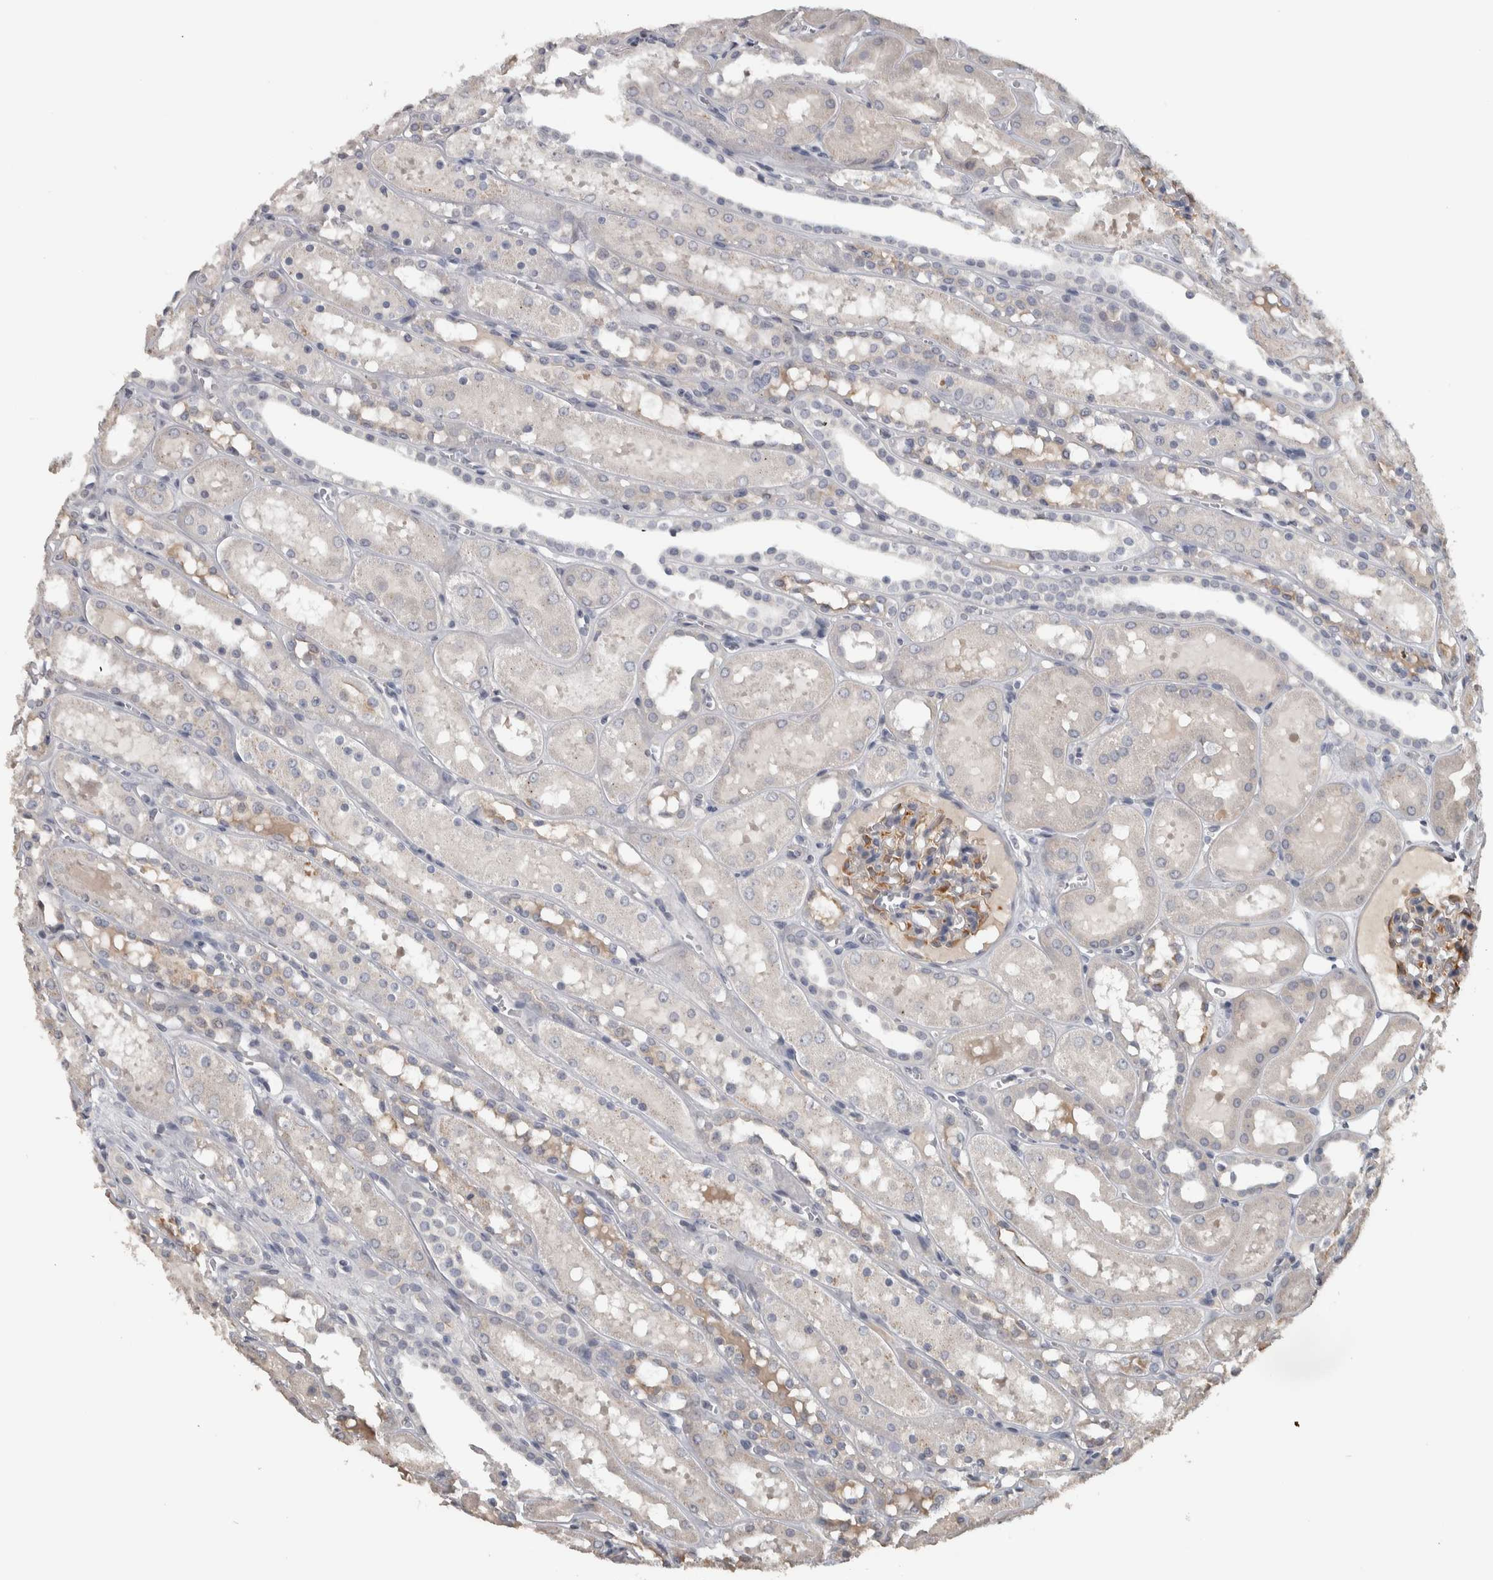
{"staining": {"intensity": "moderate", "quantity": "<25%", "location": "cytoplasmic/membranous"}, "tissue": "kidney", "cell_type": "Cells in glomeruli", "image_type": "normal", "snomed": [{"axis": "morphology", "description": "Normal tissue, NOS"}, {"axis": "topography", "description": "Kidney"}, {"axis": "topography", "description": "Urinary bladder"}], "caption": "IHC (DAB) staining of benign kidney demonstrates moderate cytoplasmic/membranous protein staining in approximately <25% of cells in glomeruli. (DAB IHC with brightfield microscopy, high magnification).", "gene": "NECAB1", "patient": {"sex": "male", "age": 16}}